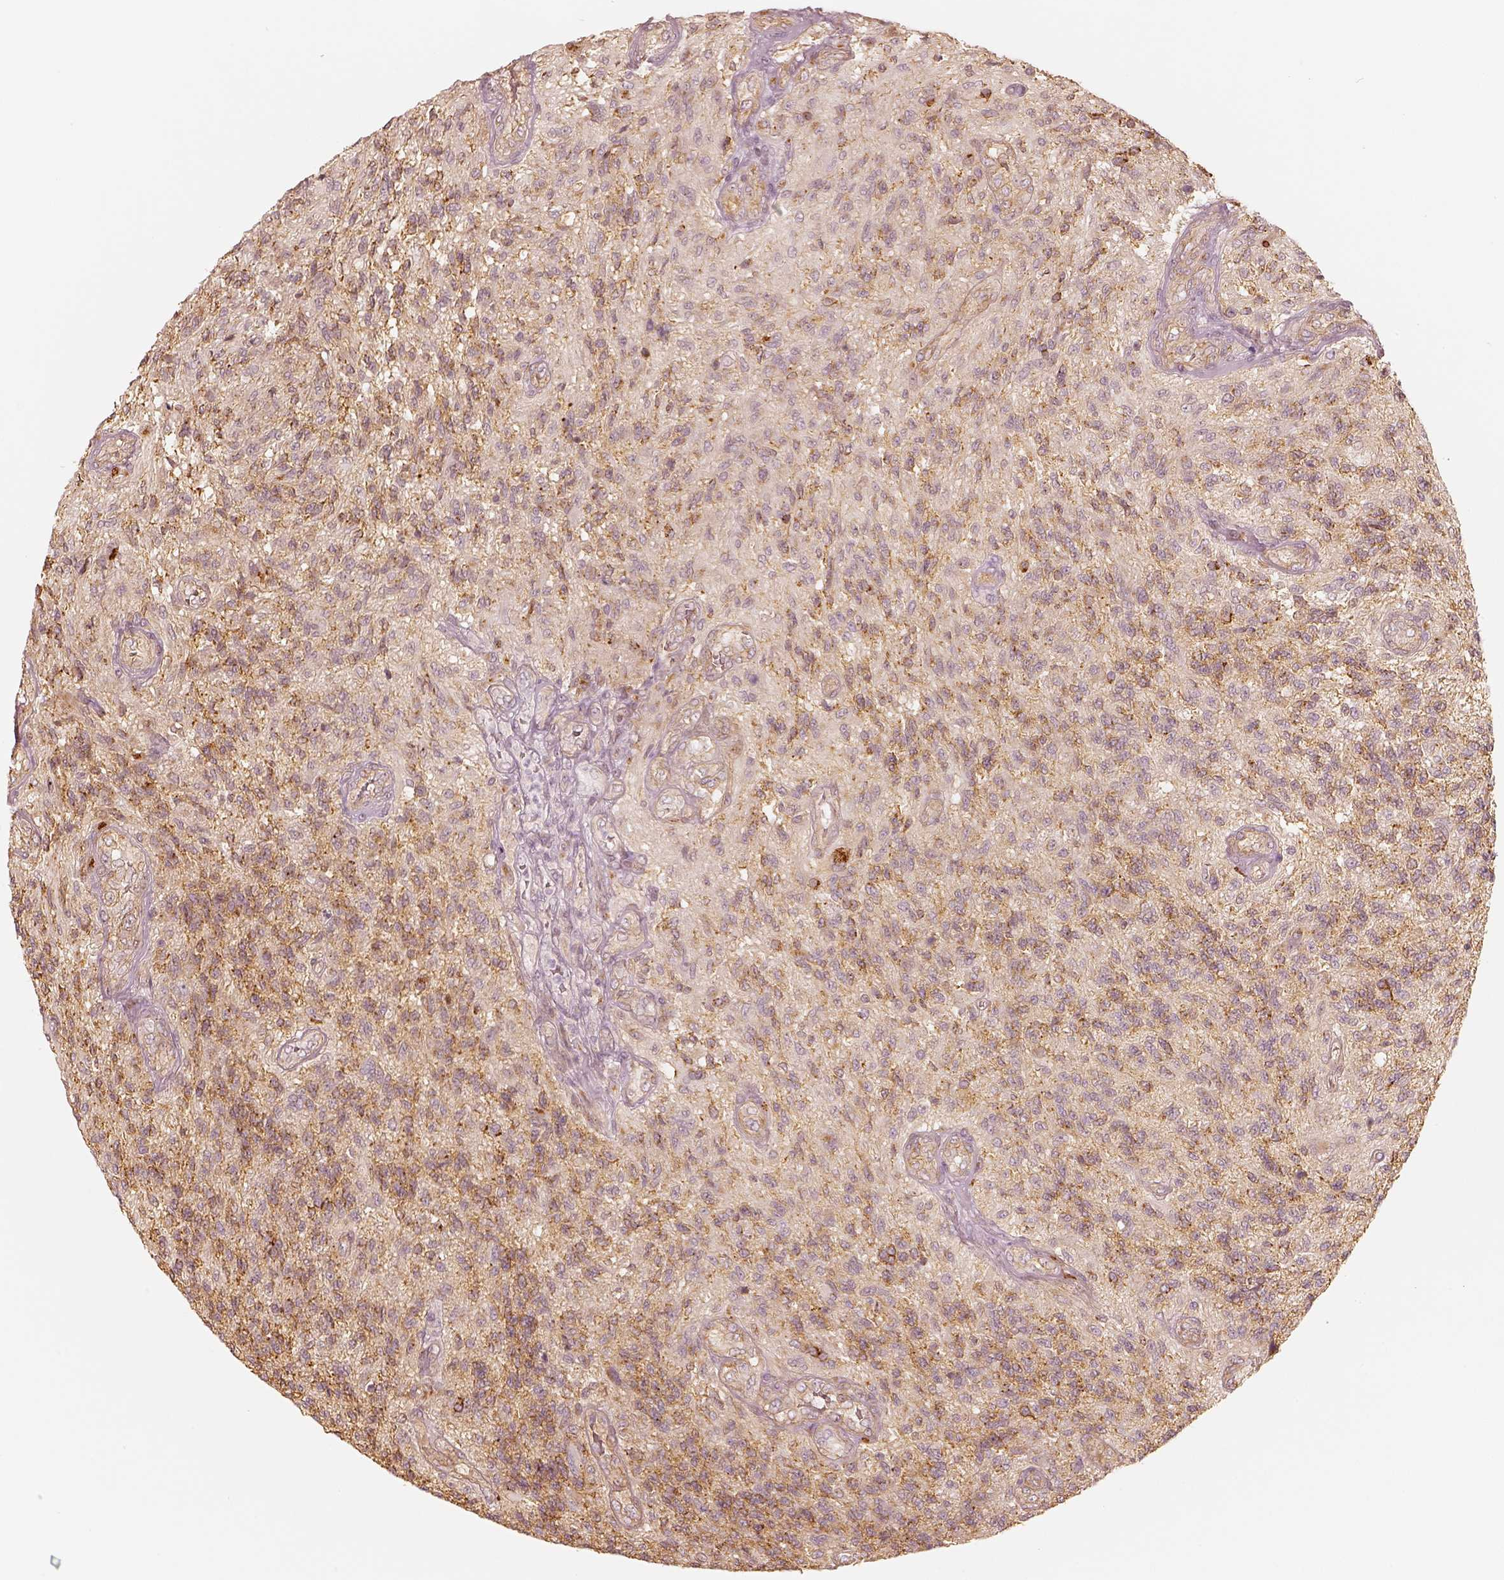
{"staining": {"intensity": "moderate", "quantity": "25%-75%", "location": "cytoplasmic/membranous"}, "tissue": "glioma", "cell_type": "Tumor cells", "image_type": "cancer", "snomed": [{"axis": "morphology", "description": "Glioma, malignant, High grade"}, {"axis": "topography", "description": "Brain"}], "caption": "Tumor cells display medium levels of moderate cytoplasmic/membranous positivity in approximately 25%-75% of cells in malignant glioma (high-grade). The staining was performed using DAB, with brown indicating positive protein expression. Nuclei are stained blue with hematoxylin.", "gene": "GORASP2", "patient": {"sex": "male", "age": 56}}